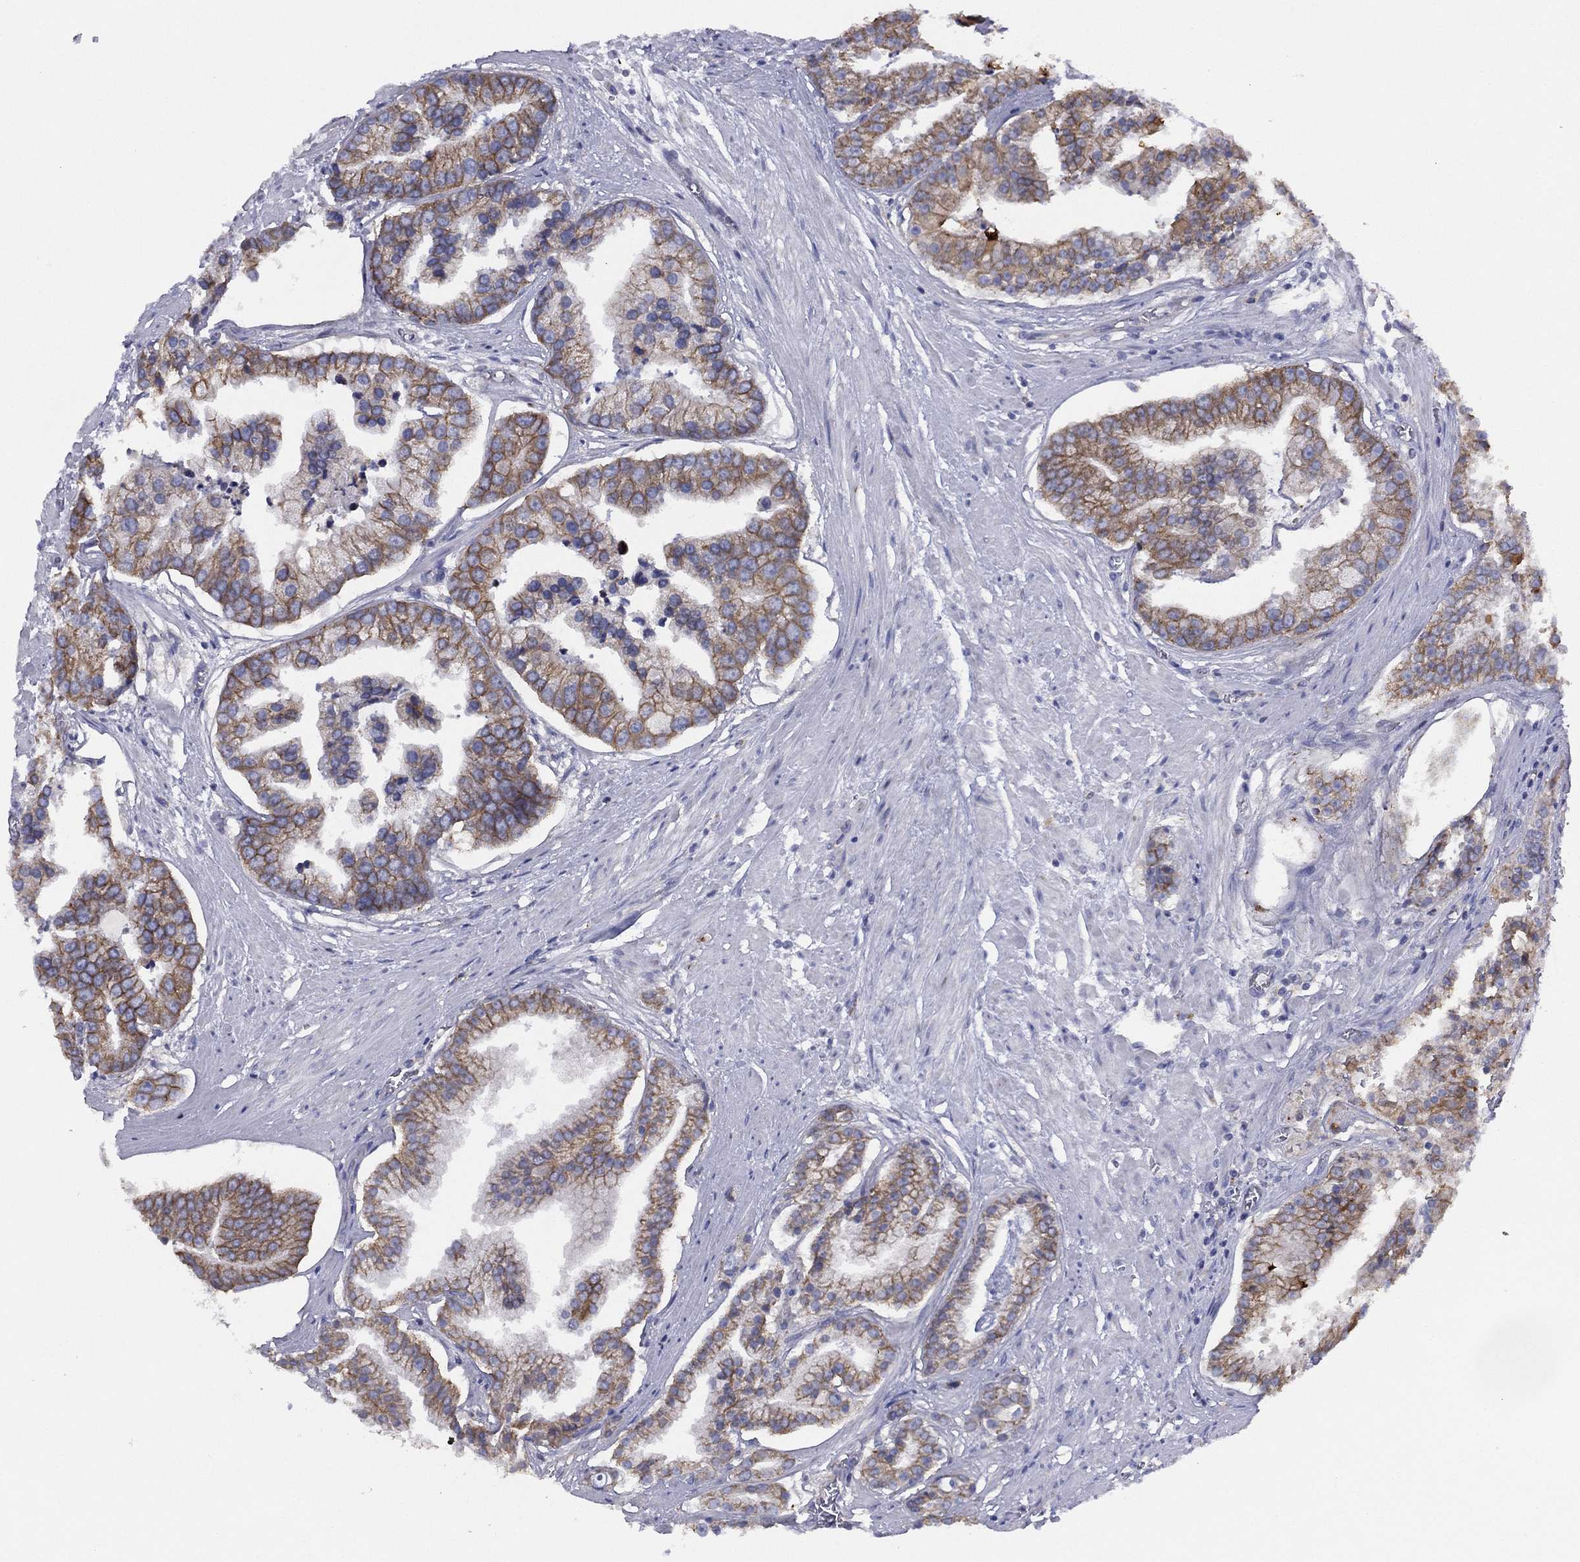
{"staining": {"intensity": "moderate", "quantity": "<25%", "location": "cytoplasmic/membranous"}, "tissue": "prostate cancer", "cell_type": "Tumor cells", "image_type": "cancer", "snomed": [{"axis": "morphology", "description": "Adenocarcinoma, NOS"}, {"axis": "topography", "description": "Prostate and seminal vesicle, NOS"}, {"axis": "topography", "description": "Prostate"}], "caption": "Immunohistochemical staining of adenocarcinoma (prostate) reveals moderate cytoplasmic/membranous protein positivity in approximately <25% of tumor cells.", "gene": "ZNF223", "patient": {"sex": "male", "age": 44}}